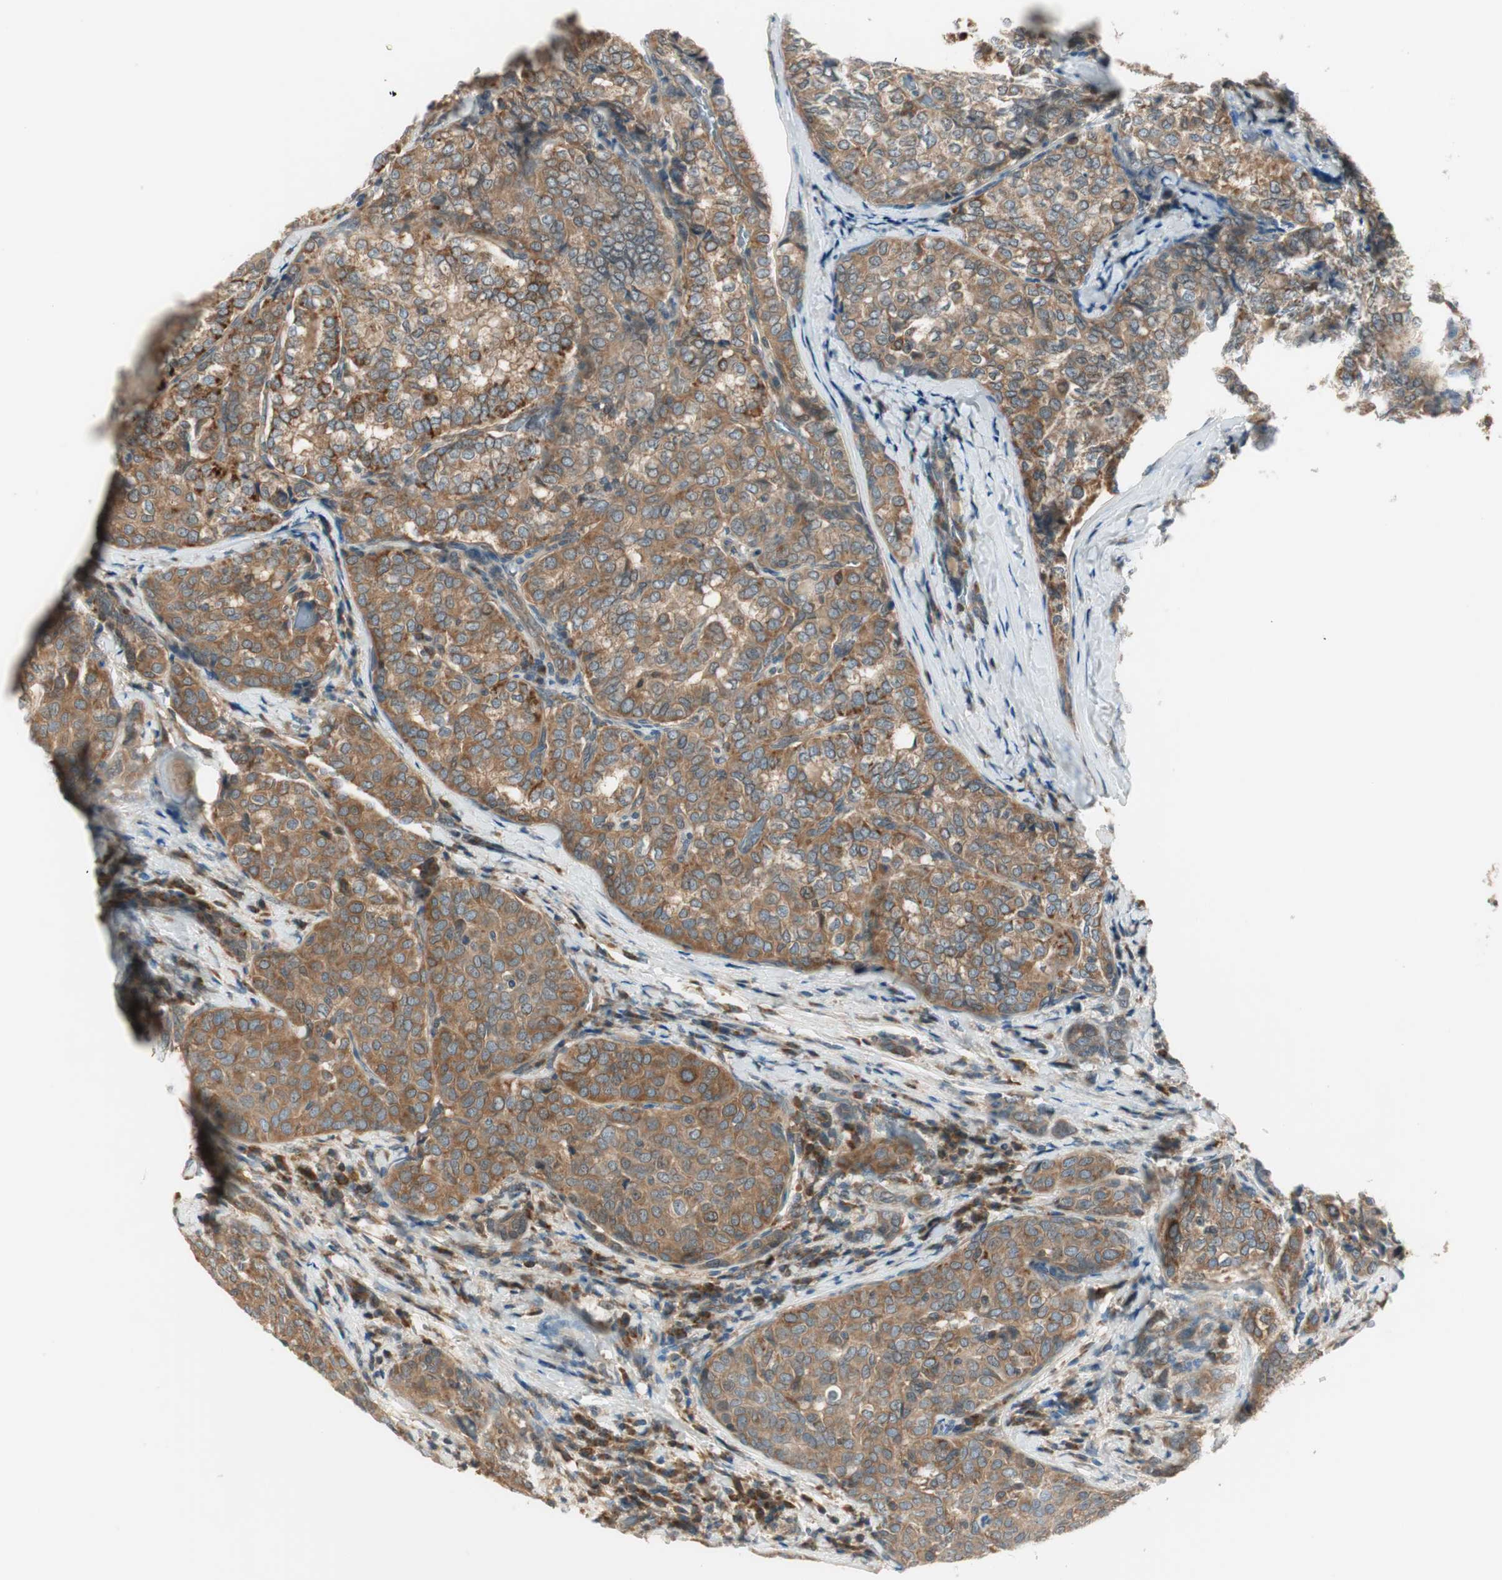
{"staining": {"intensity": "weak", "quantity": ">75%", "location": "cytoplasmic/membranous"}, "tissue": "thyroid cancer", "cell_type": "Tumor cells", "image_type": "cancer", "snomed": [{"axis": "morphology", "description": "Normal tissue, NOS"}, {"axis": "morphology", "description": "Papillary adenocarcinoma, NOS"}, {"axis": "topography", "description": "Thyroid gland"}], "caption": "This image shows immunohistochemistry (IHC) staining of human thyroid cancer (papillary adenocarcinoma), with low weak cytoplasmic/membranous expression in about >75% of tumor cells.", "gene": "IPO5", "patient": {"sex": "female", "age": 30}}